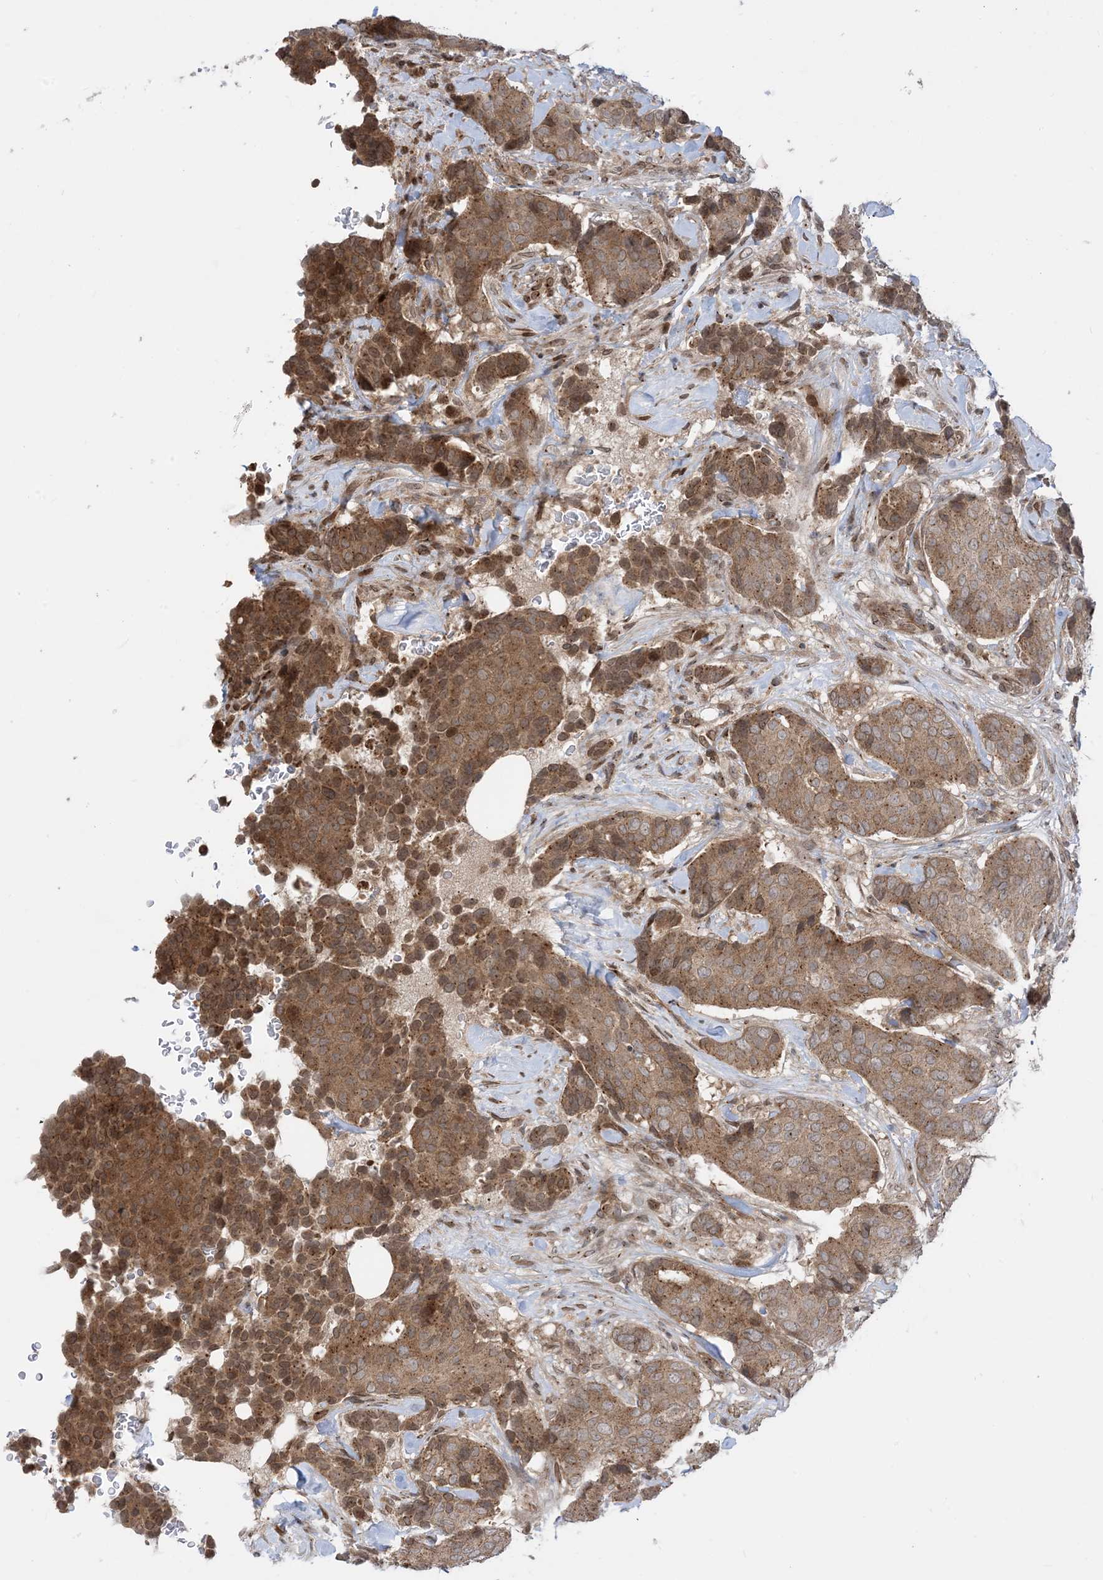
{"staining": {"intensity": "strong", "quantity": ">75%", "location": "cytoplasmic/membranous"}, "tissue": "breast cancer", "cell_type": "Tumor cells", "image_type": "cancer", "snomed": [{"axis": "morphology", "description": "Duct carcinoma"}, {"axis": "topography", "description": "Breast"}], "caption": "Immunohistochemical staining of invasive ductal carcinoma (breast) shows high levels of strong cytoplasmic/membranous expression in approximately >75% of tumor cells. (IHC, brightfield microscopy, high magnification).", "gene": "CASP4", "patient": {"sex": "female", "age": 75}}